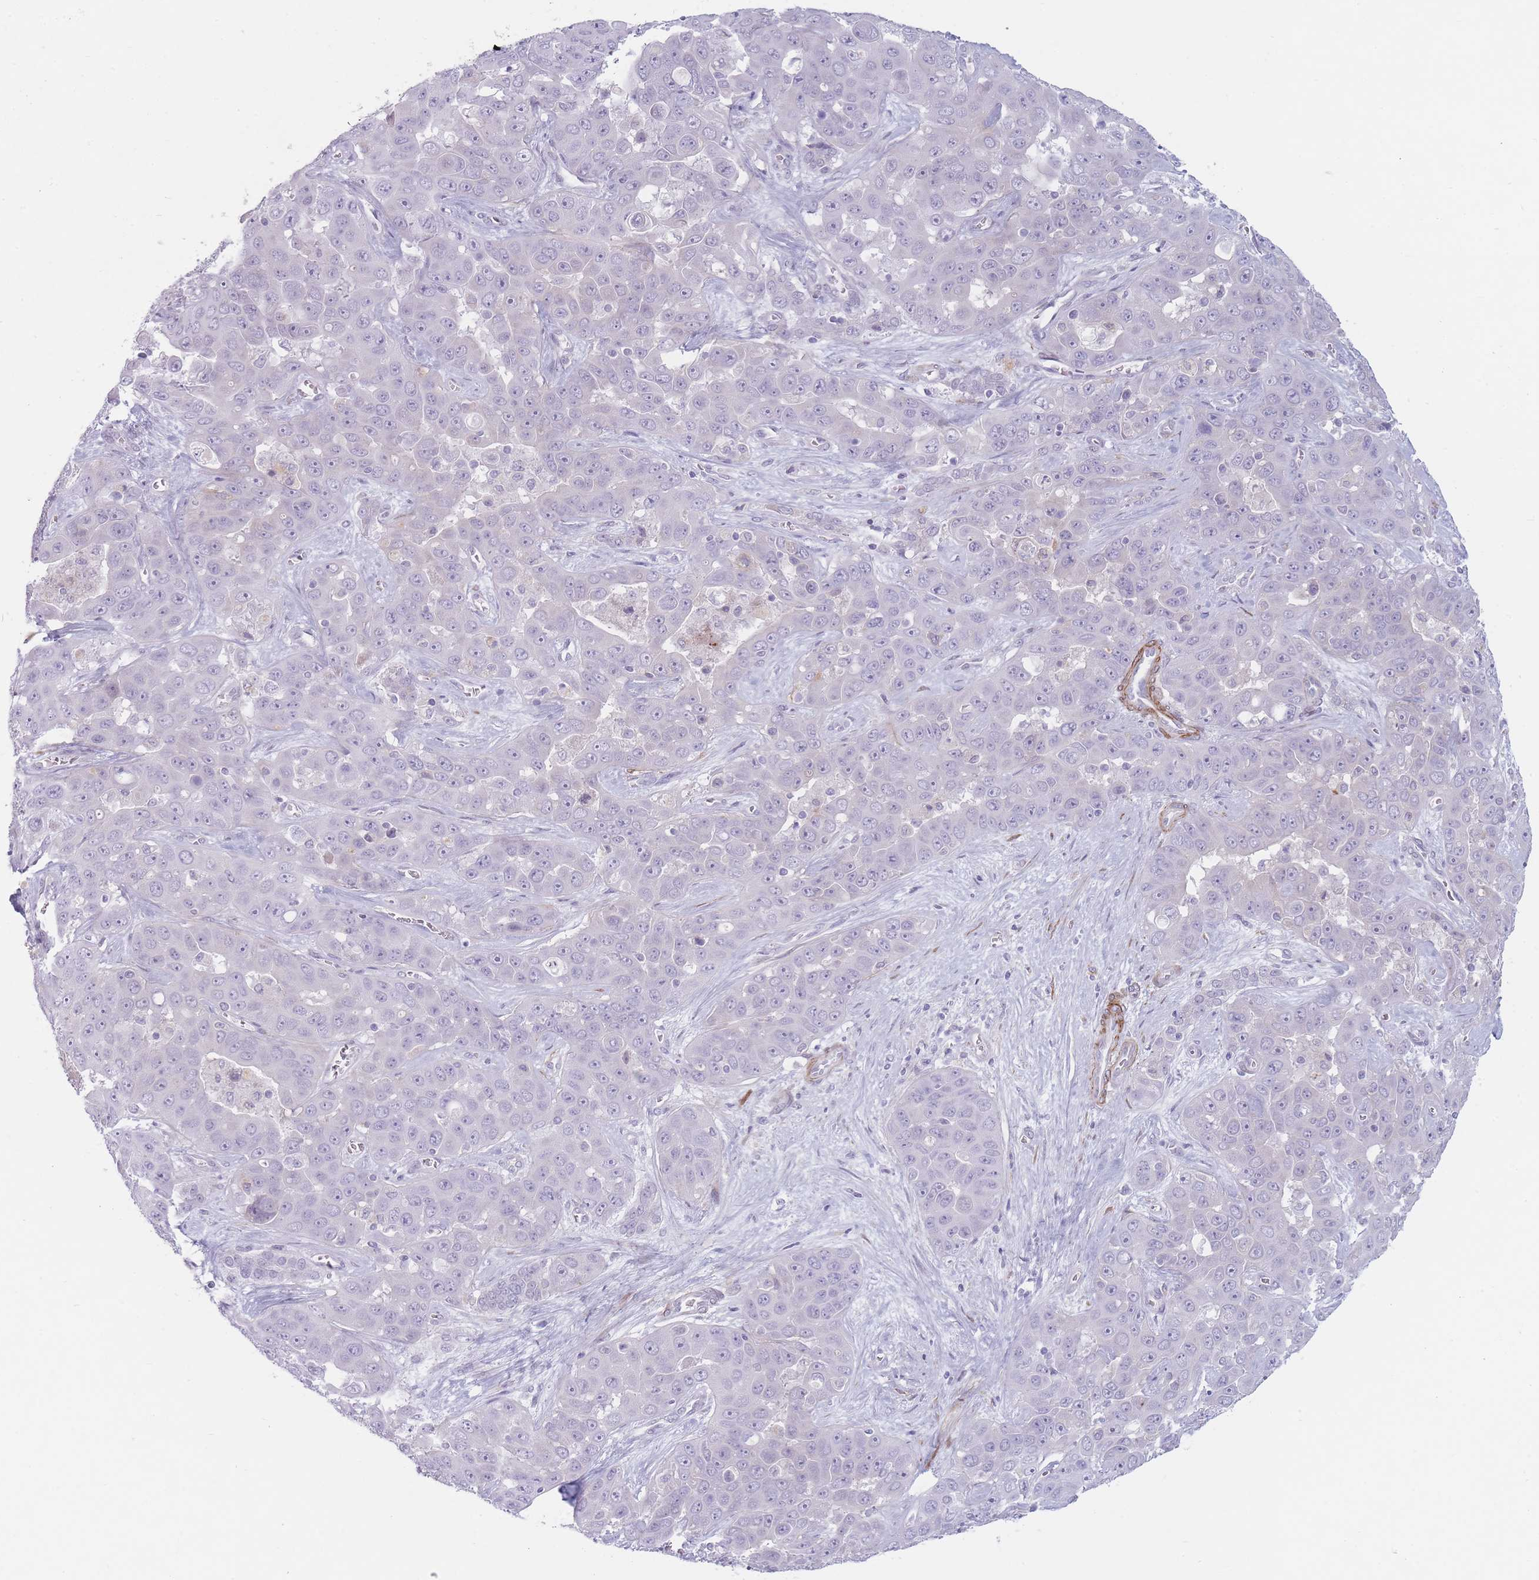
{"staining": {"intensity": "negative", "quantity": "none", "location": "none"}, "tissue": "liver cancer", "cell_type": "Tumor cells", "image_type": "cancer", "snomed": [{"axis": "morphology", "description": "Cholangiocarcinoma"}, {"axis": "topography", "description": "Liver"}], "caption": "High power microscopy image of an IHC micrograph of liver cholangiocarcinoma, revealing no significant expression in tumor cells. (DAB IHC visualized using brightfield microscopy, high magnification).", "gene": "IFNA6", "patient": {"sex": "female", "age": 52}}